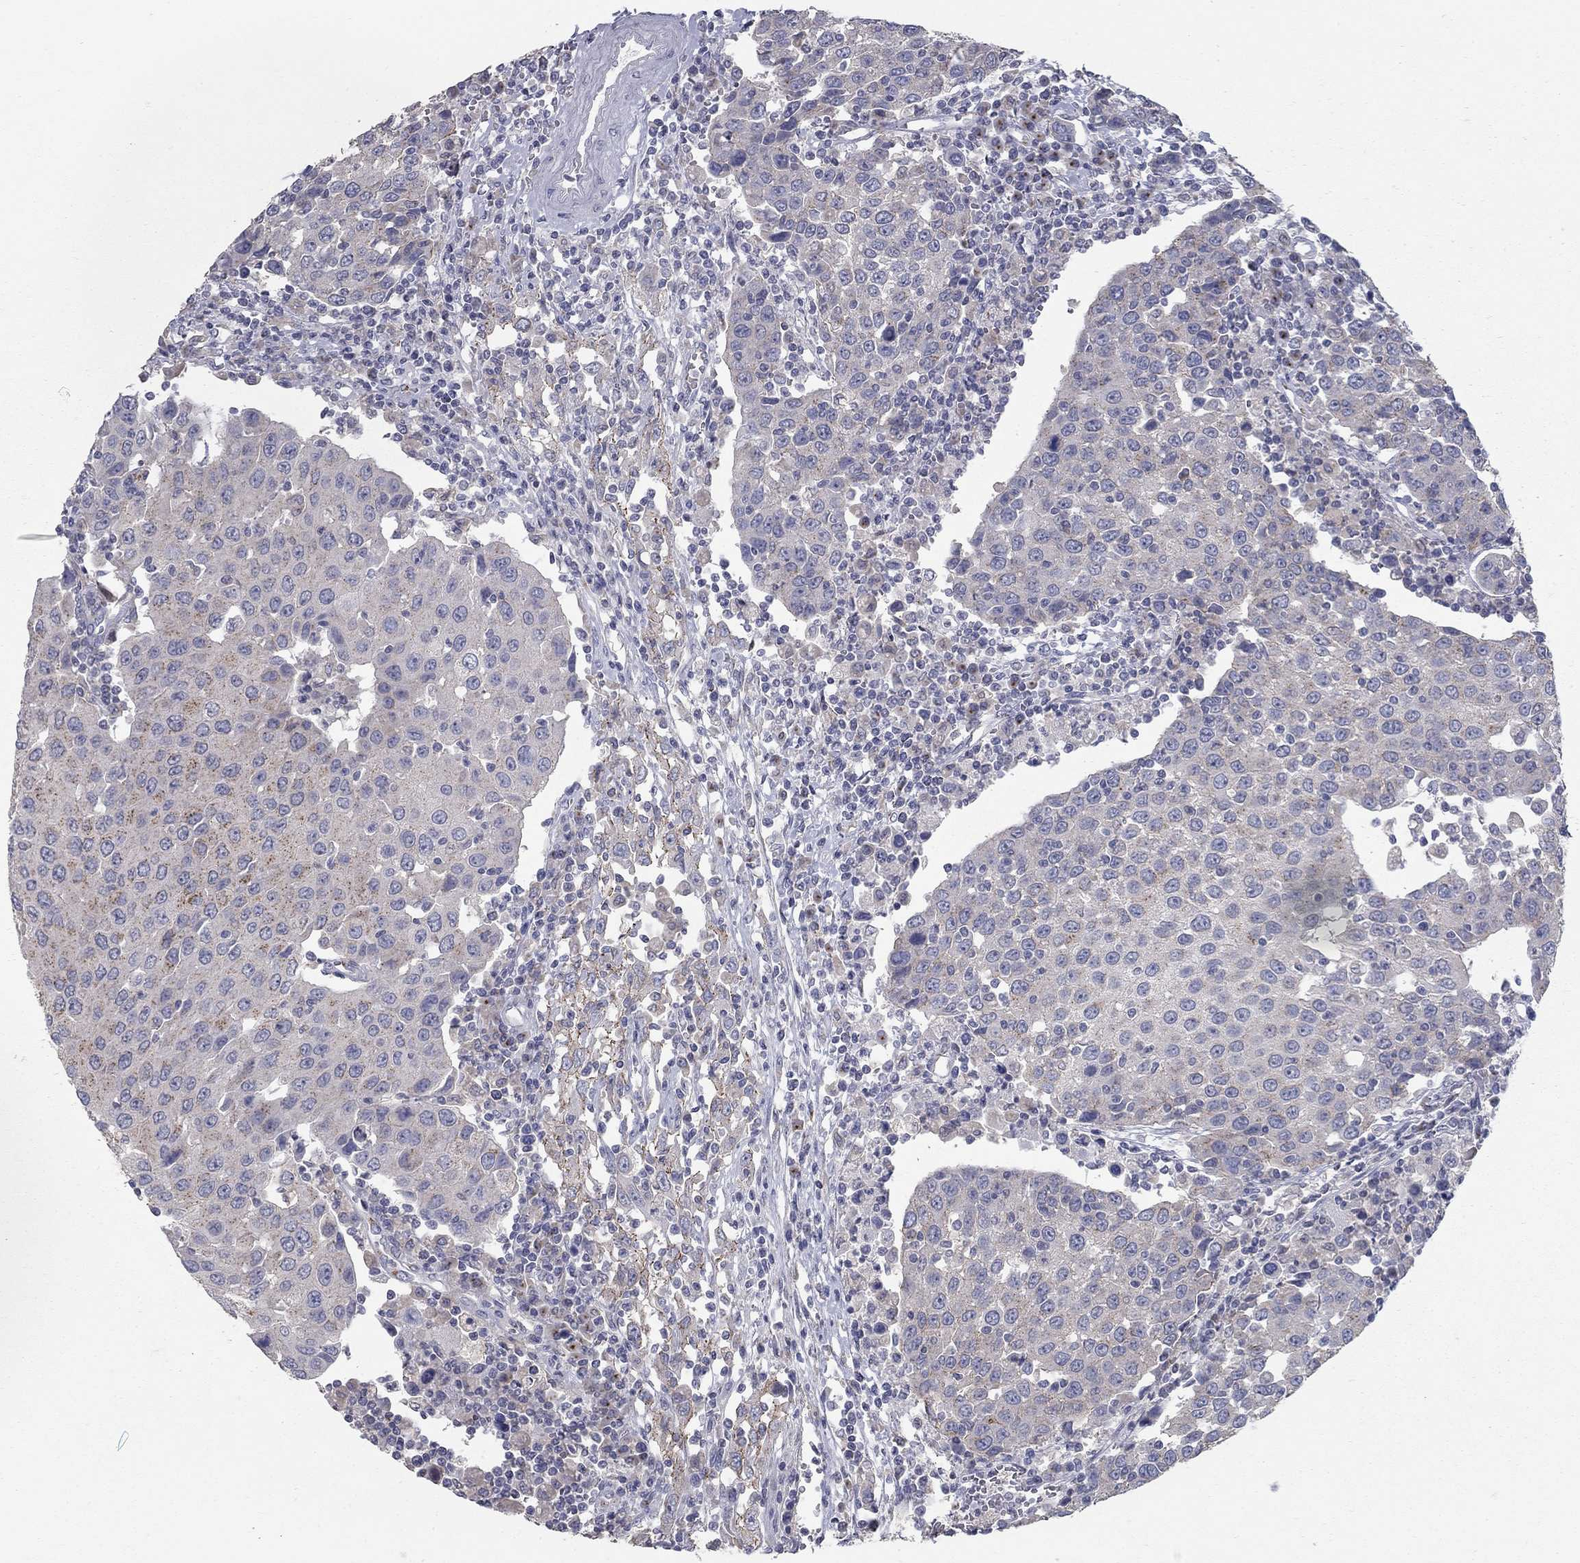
{"staining": {"intensity": "negative", "quantity": "none", "location": "none"}, "tissue": "urothelial cancer", "cell_type": "Tumor cells", "image_type": "cancer", "snomed": [{"axis": "morphology", "description": "Urothelial carcinoma, High grade"}, {"axis": "topography", "description": "Urinary bladder"}], "caption": "This is an immunohistochemistry (IHC) photomicrograph of high-grade urothelial carcinoma. There is no expression in tumor cells.", "gene": "KIAA0319L", "patient": {"sex": "female", "age": 85}}